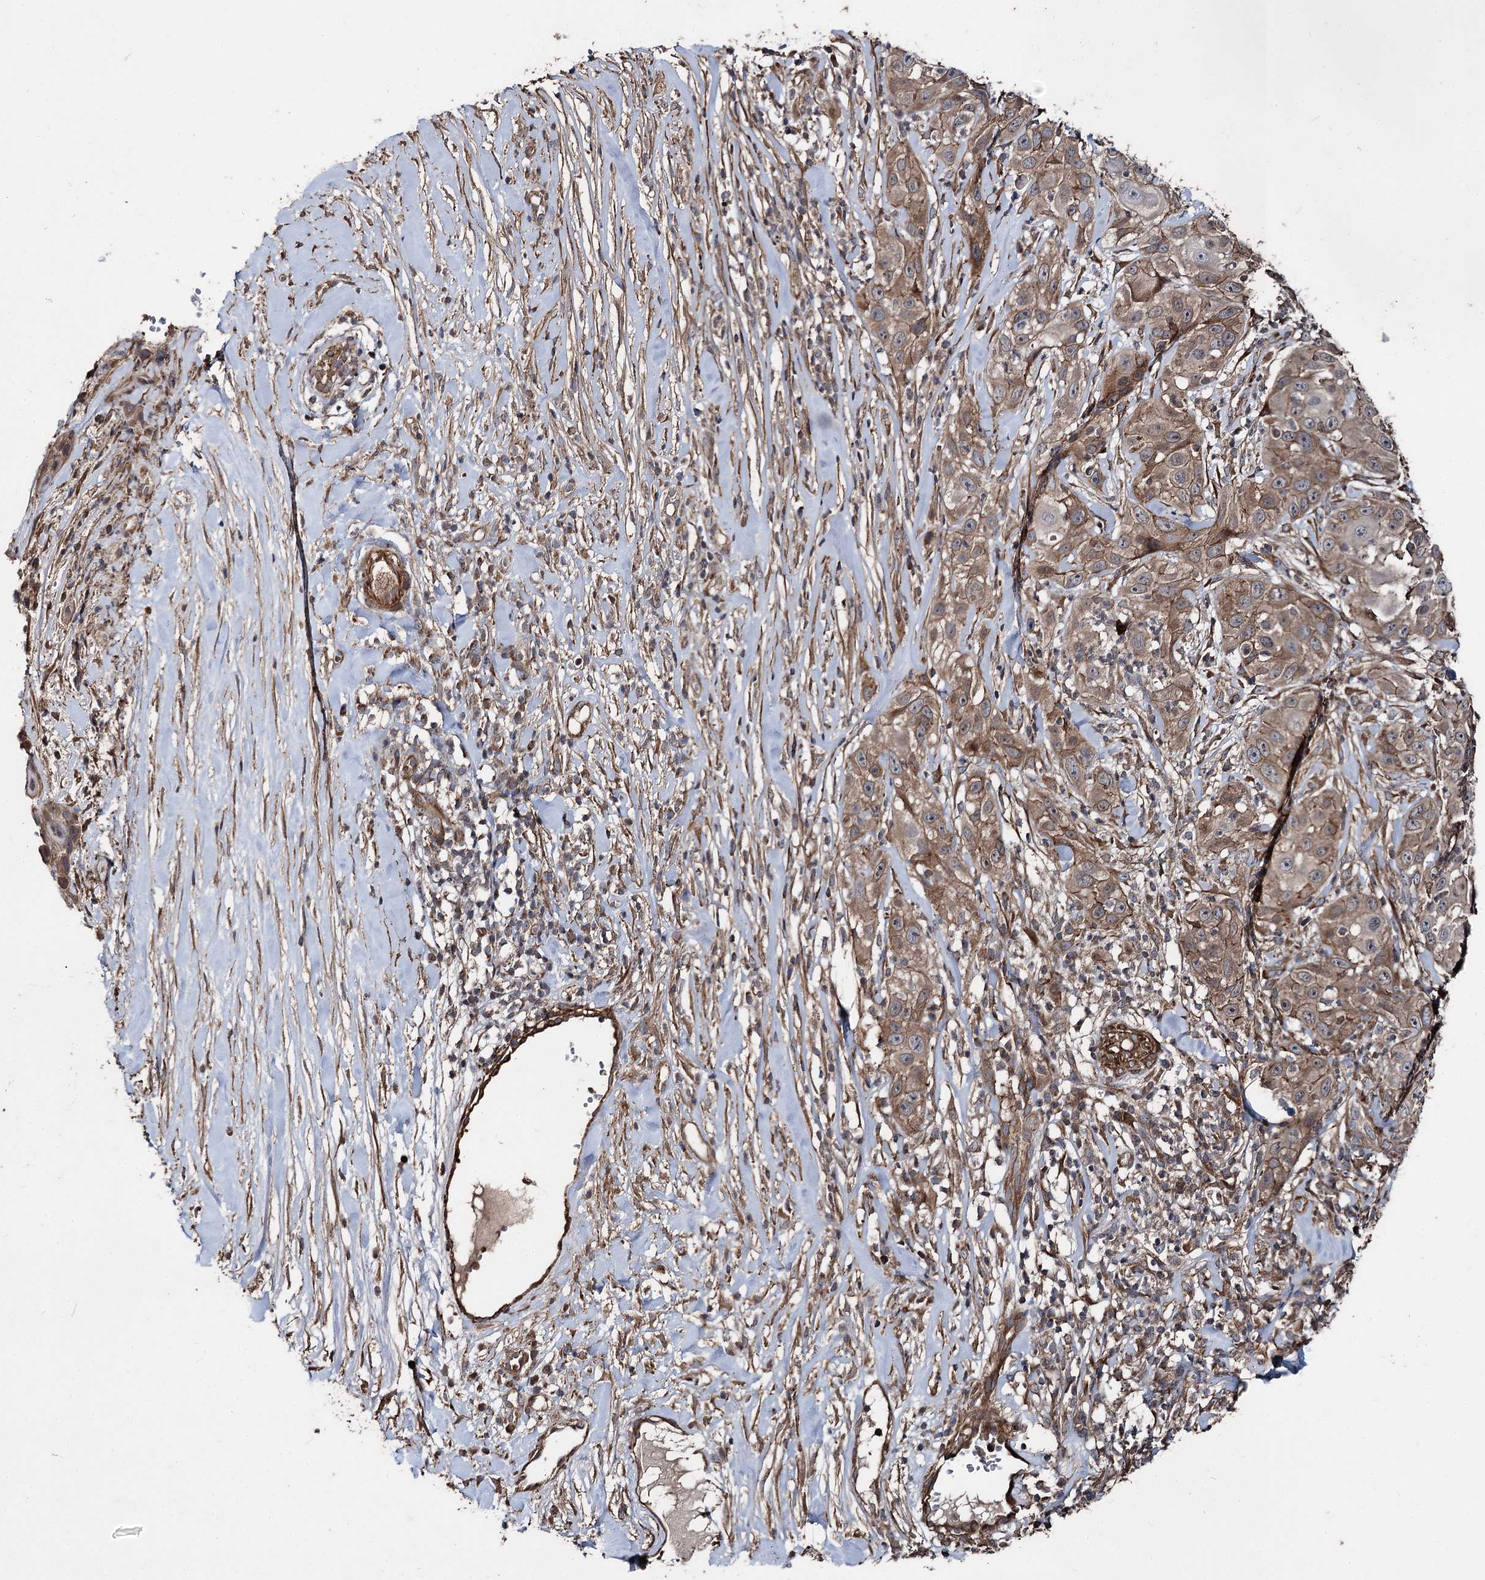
{"staining": {"intensity": "moderate", "quantity": ">75%", "location": "cytoplasmic/membranous"}, "tissue": "skin cancer", "cell_type": "Tumor cells", "image_type": "cancer", "snomed": [{"axis": "morphology", "description": "Squamous cell carcinoma, NOS"}, {"axis": "topography", "description": "Skin"}], "caption": "Immunohistochemical staining of skin cancer exhibits moderate cytoplasmic/membranous protein positivity in about >75% of tumor cells. The staining was performed using DAB to visualize the protein expression in brown, while the nuclei were stained in blue with hematoxylin (Magnification: 20x).", "gene": "ITFG2", "patient": {"sex": "female", "age": 44}}